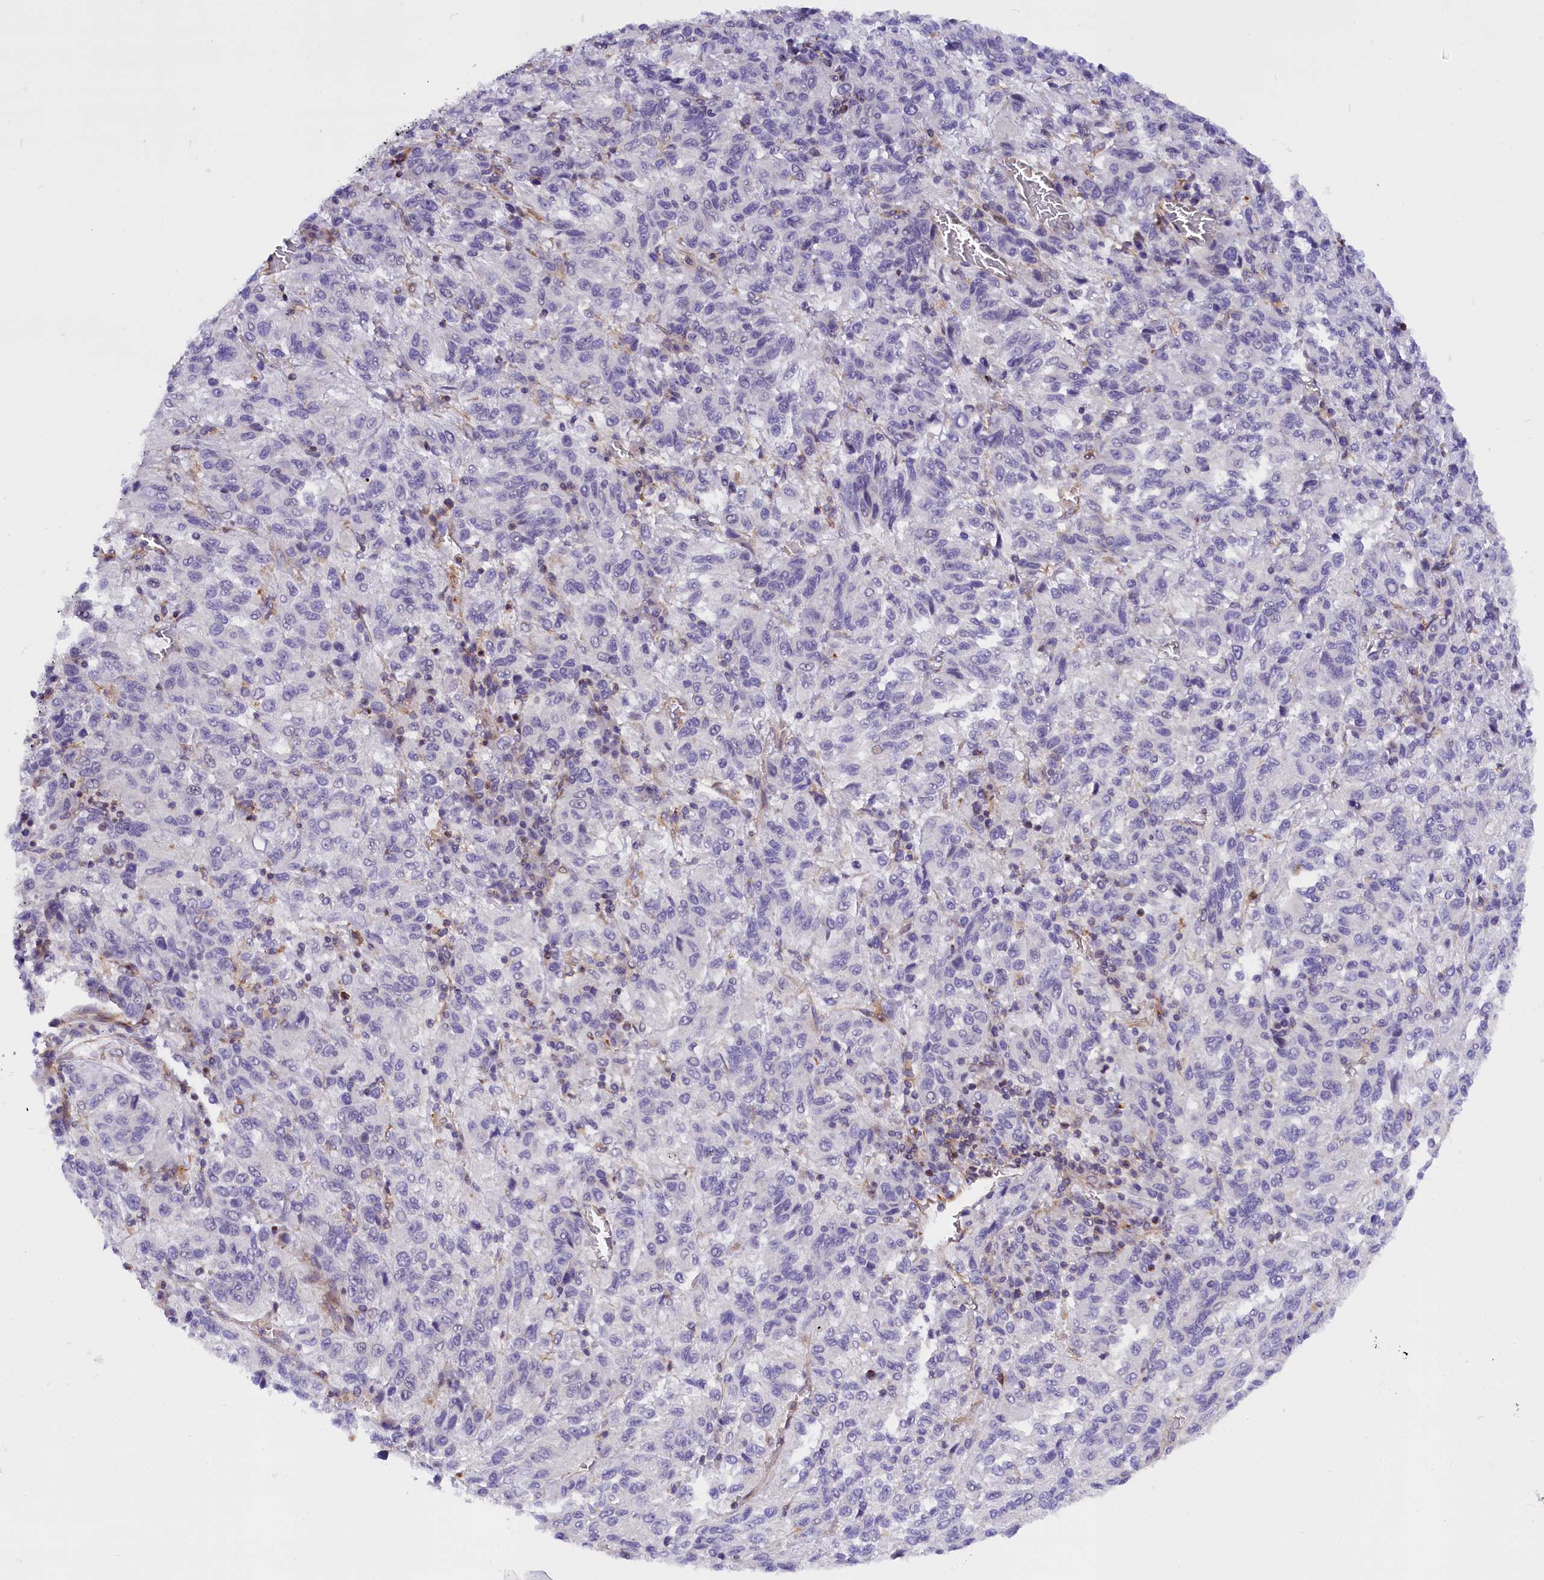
{"staining": {"intensity": "negative", "quantity": "none", "location": "none"}, "tissue": "melanoma", "cell_type": "Tumor cells", "image_type": "cancer", "snomed": [{"axis": "morphology", "description": "Malignant melanoma, Metastatic site"}, {"axis": "topography", "description": "Lung"}], "caption": "IHC photomicrograph of neoplastic tissue: melanoma stained with DAB shows no significant protein positivity in tumor cells. (DAB (3,3'-diaminobenzidine) IHC with hematoxylin counter stain).", "gene": "MED20", "patient": {"sex": "male", "age": 64}}